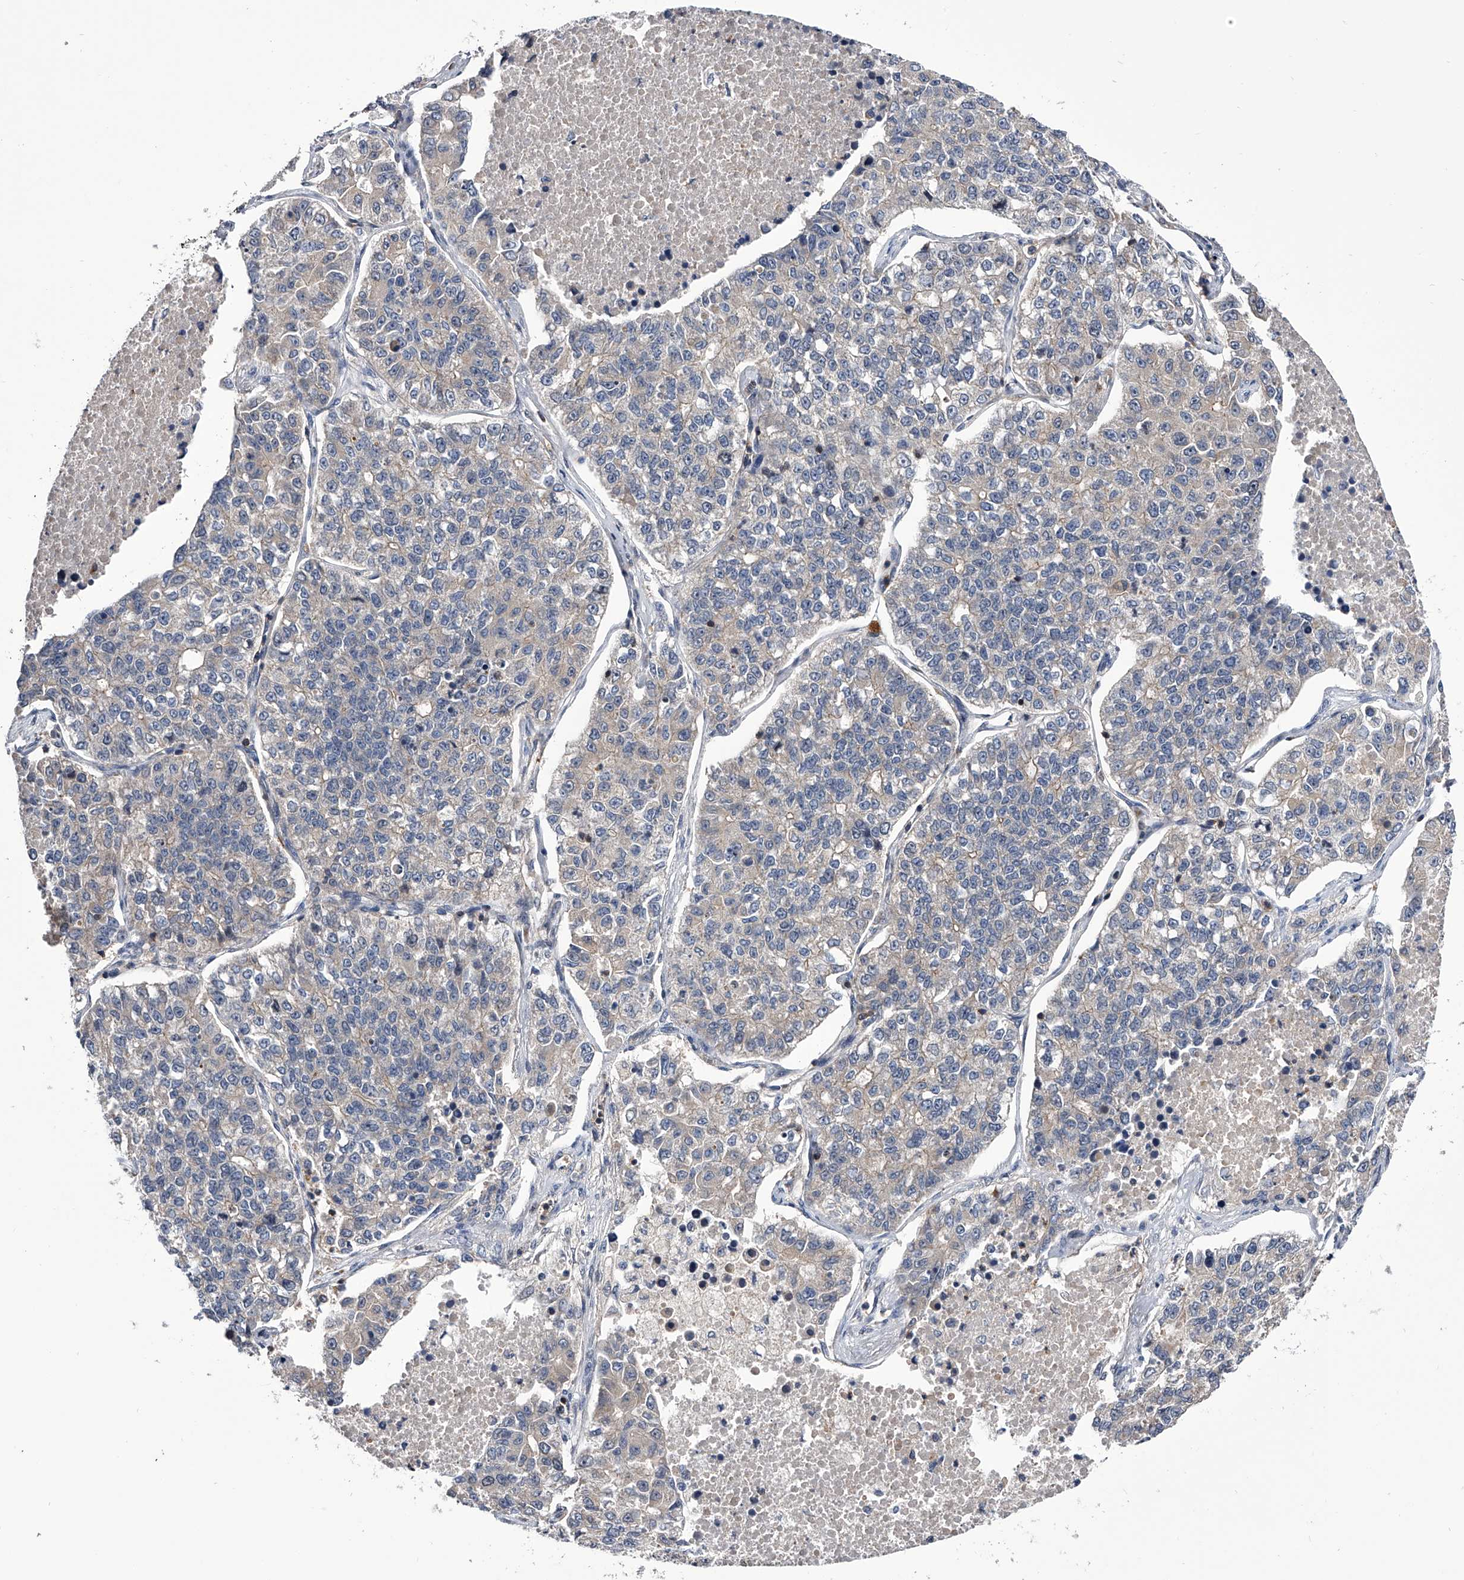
{"staining": {"intensity": "negative", "quantity": "none", "location": "none"}, "tissue": "lung cancer", "cell_type": "Tumor cells", "image_type": "cancer", "snomed": [{"axis": "morphology", "description": "Adenocarcinoma, NOS"}, {"axis": "topography", "description": "Lung"}], "caption": "Tumor cells are negative for brown protein staining in adenocarcinoma (lung).", "gene": "PAN3", "patient": {"sex": "male", "age": 49}}